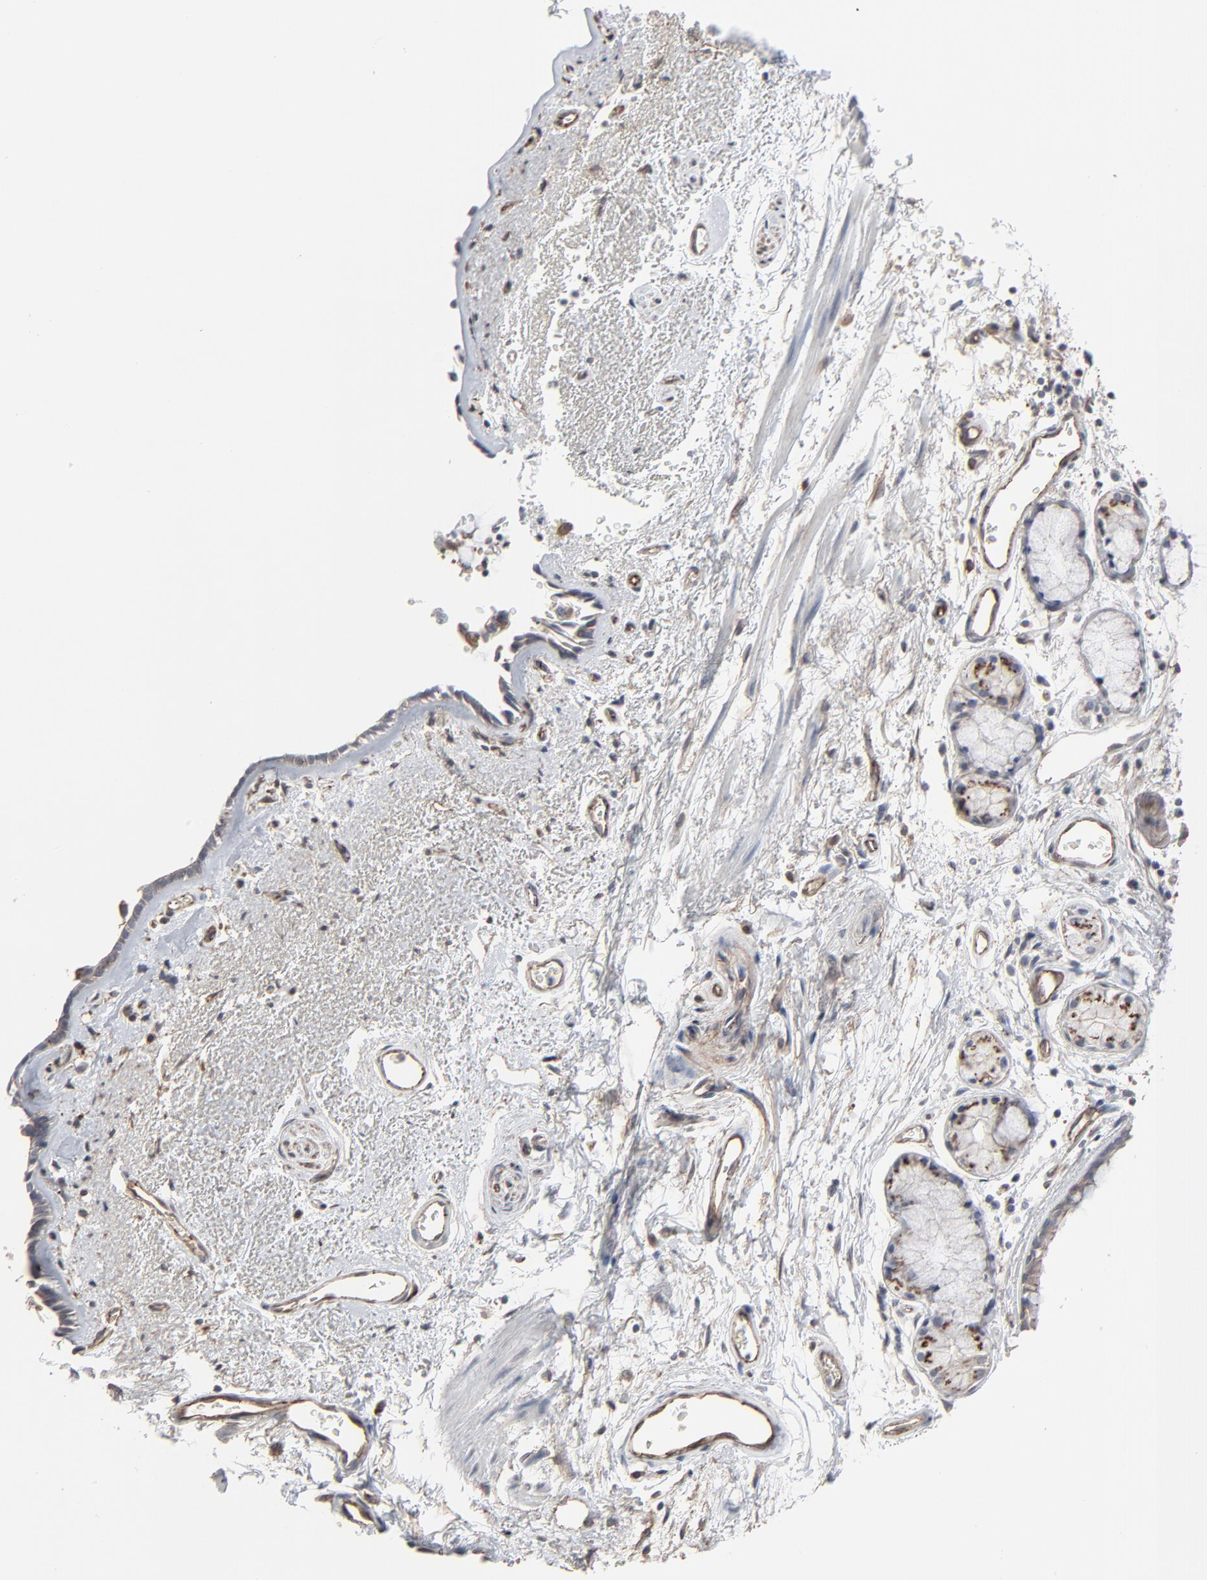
{"staining": {"intensity": "weak", "quantity": ">75%", "location": "cytoplasmic/membranous"}, "tissue": "bronchus", "cell_type": "Respiratory epithelial cells", "image_type": "normal", "snomed": [{"axis": "morphology", "description": "Normal tissue, NOS"}, {"axis": "morphology", "description": "Adenocarcinoma, NOS"}, {"axis": "topography", "description": "Bronchus"}, {"axis": "topography", "description": "Lung"}], "caption": "DAB immunohistochemical staining of unremarkable bronchus displays weak cytoplasmic/membranous protein positivity in about >75% of respiratory epithelial cells. (DAB IHC, brown staining for protein, blue staining for nuclei).", "gene": "CTNND1", "patient": {"sex": "male", "age": 71}}